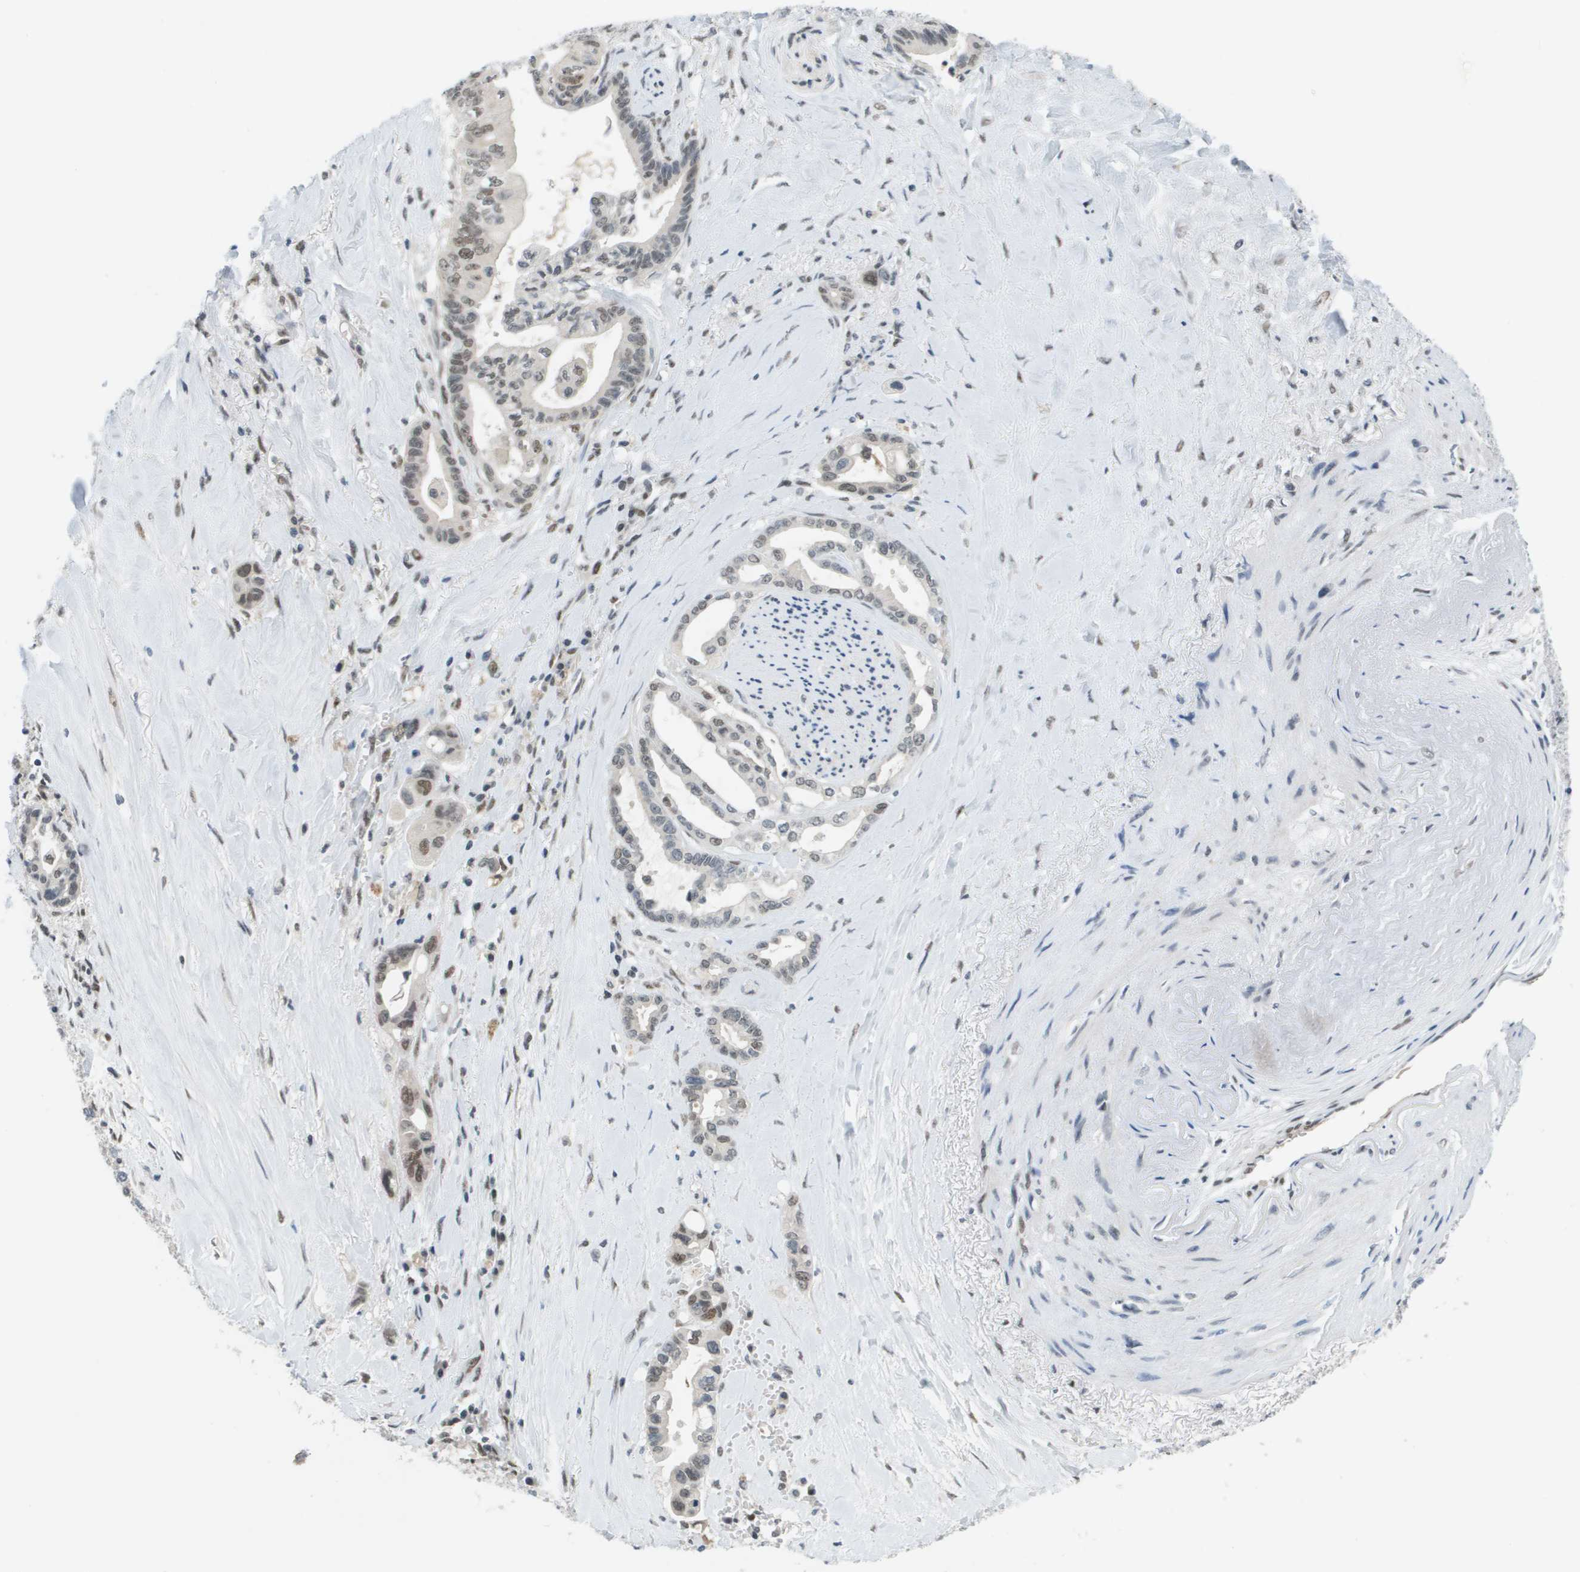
{"staining": {"intensity": "moderate", "quantity": "<25%", "location": "nuclear"}, "tissue": "pancreatic cancer", "cell_type": "Tumor cells", "image_type": "cancer", "snomed": [{"axis": "morphology", "description": "Adenocarcinoma, NOS"}, {"axis": "topography", "description": "Pancreas"}], "caption": "Adenocarcinoma (pancreatic) stained with a protein marker displays moderate staining in tumor cells.", "gene": "CBX5", "patient": {"sex": "male", "age": 70}}